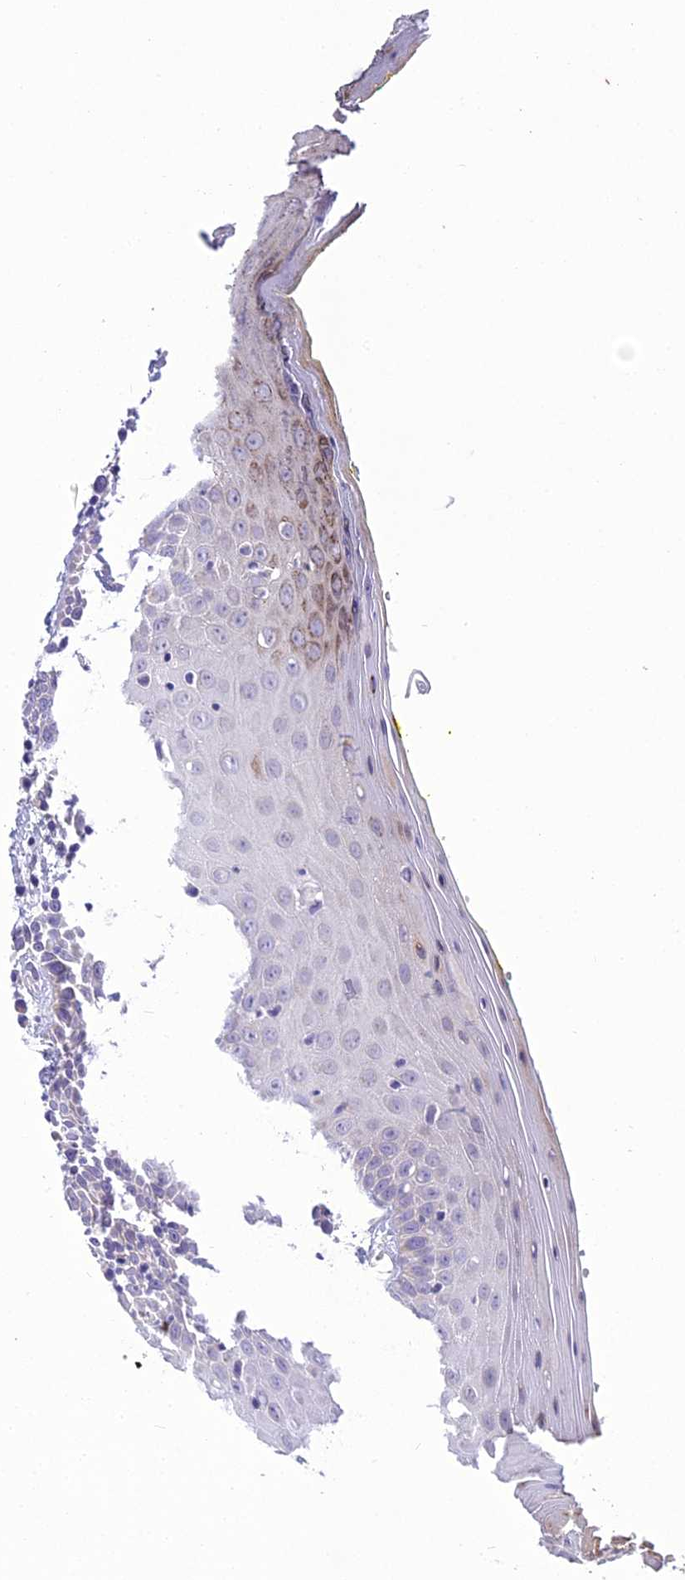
{"staining": {"intensity": "moderate", "quantity": "<25%", "location": "cytoplasmic/membranous"}, "tissue": "oral mucosa", "cell_type": "Squamous epithelial cells", "image_type": "normal", "snomed": [{"axis": "morphology", "description": "Normal tissue, NOS"}, {"axis": "morphology", "description": "Squamous cell carcinoma, NOS"}, {"axis": "topography", "description": "Oral tissue"}, {"axis": "topography", "description": "Head-Neck"}], "caption": "An image of oral mucosa stained for a protein demonstrates moderate cytoplasmic/membranous brown staining in squamous epithelial cells.", "gene": "SCRT1", "patient": {"sex": "female", "age": 70}}